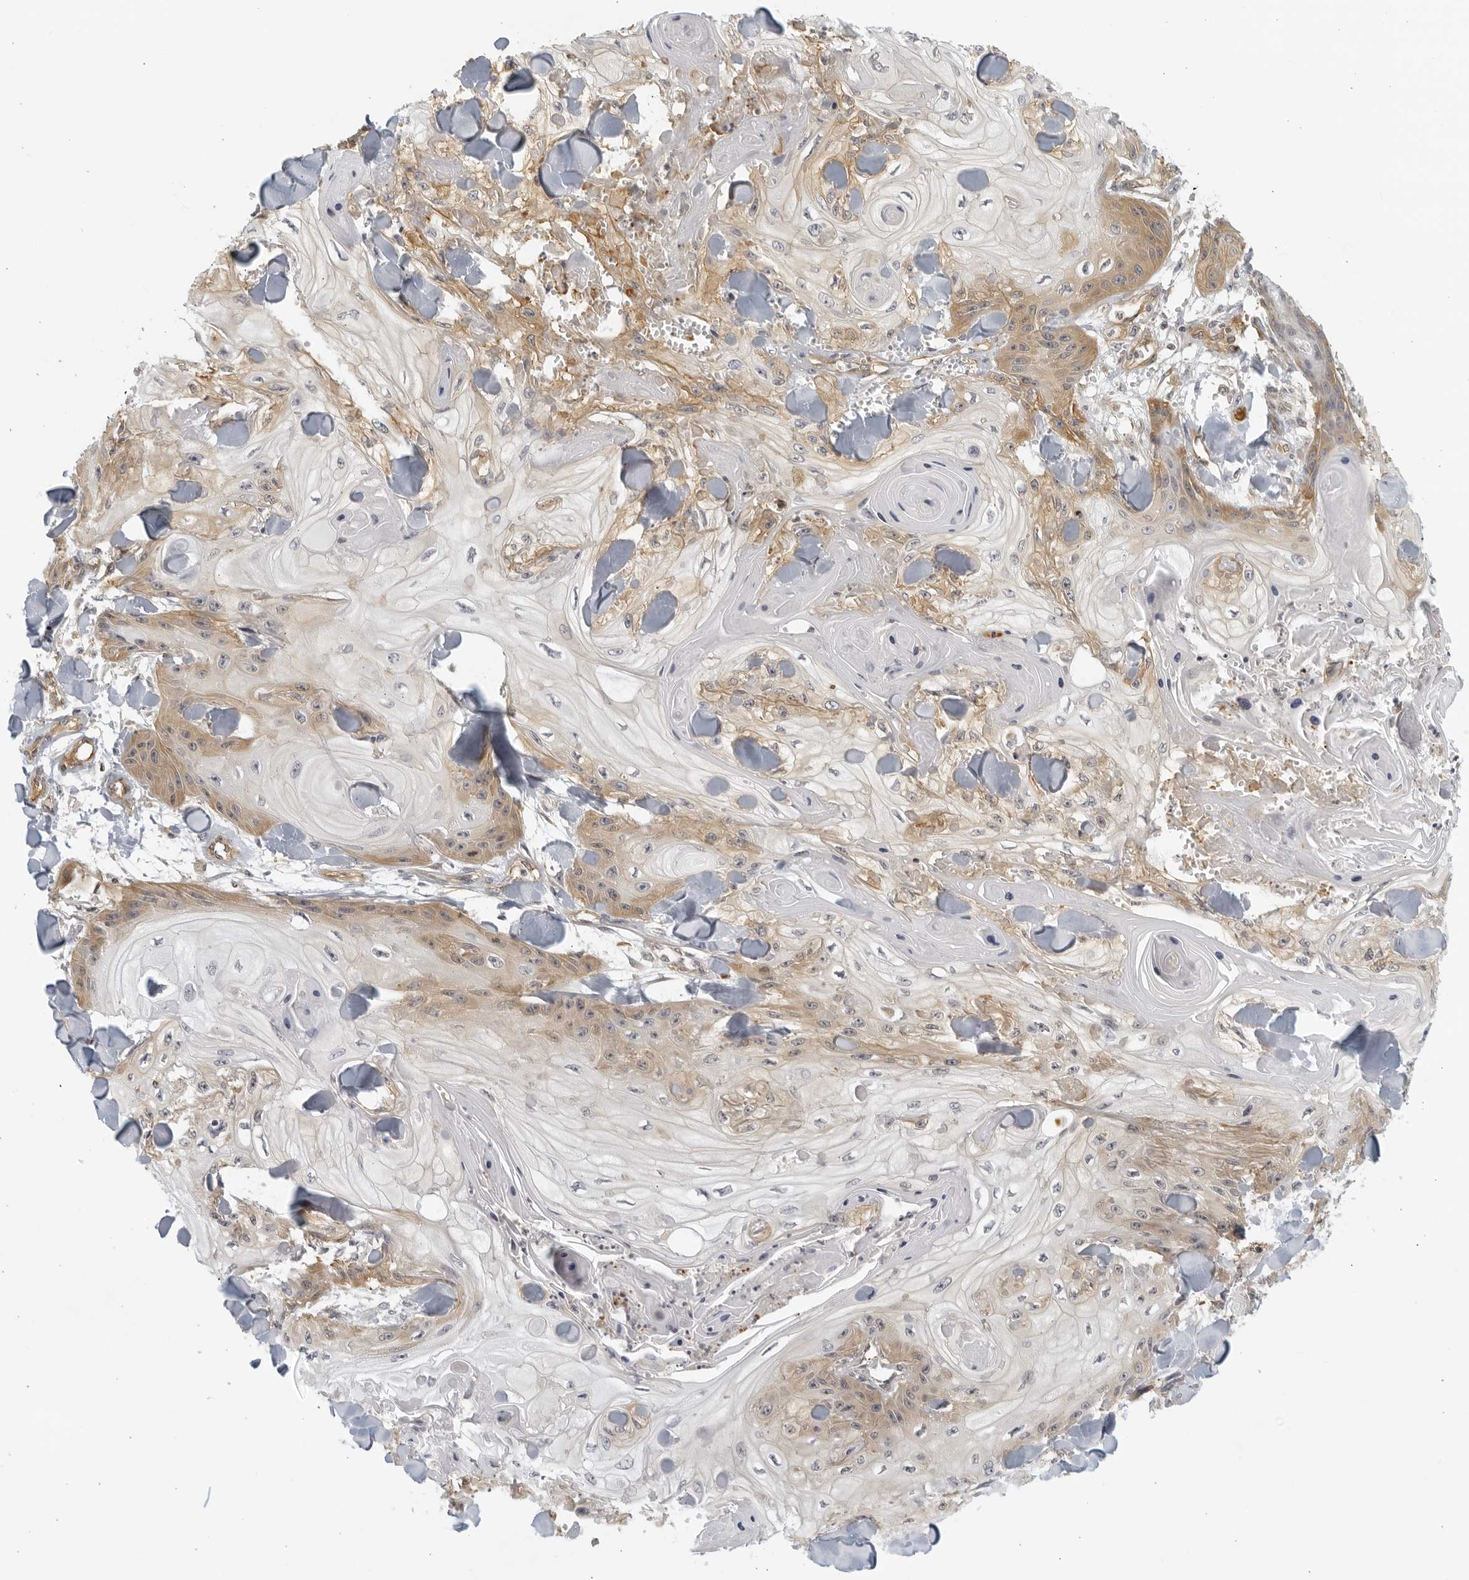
{"staining": {"intensity": "weak", "quantity": "25%-75%", "location": "cytoplasmic/membranous"}, "tissue": "skin cancer", "cell_type": "Tumor cells", "image_type": "cancer", "snomed": [{"axis": "morphology", "description": "Squamous cell carcinoma, NOS"}, {"axis": "topography", "description": "Skin"}], "caption": "IHC of skin cancer (squamous cell carcinoma) displays low levels of weak cytoplasmic/membranous positivity in about 25%-75% of tumor cells.", "gene": "SERTAD4", "patient": {"sex": "male", "age": 74}}